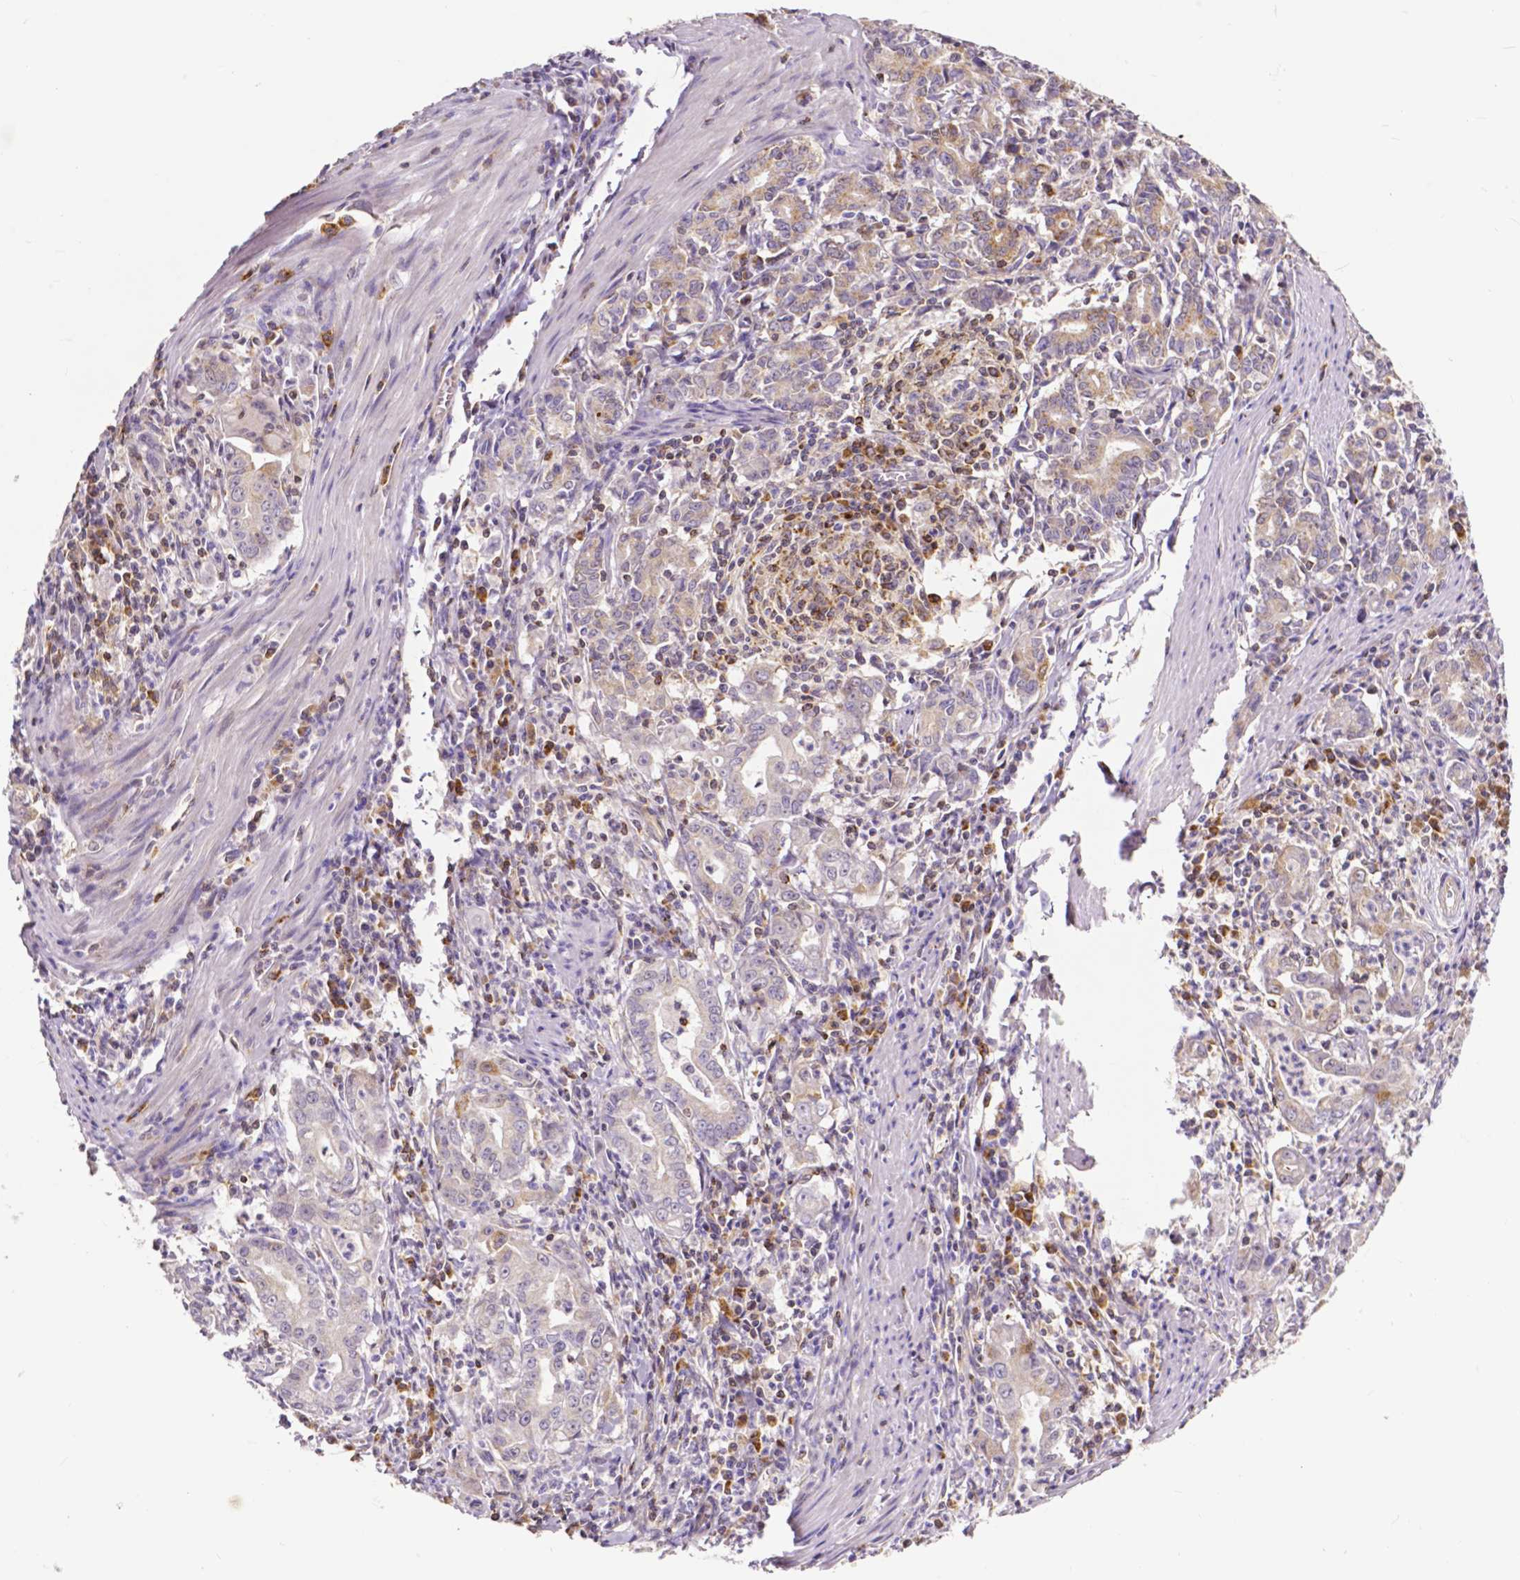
{"staining": {"intensity": "weak", "quantity": "25%-75%", "location": "cytoplasmic/membranous"}, "tissue": "stomach cancer", "cell_type": "Tumor cells", "image_type": "cancer", "snomed": [{"axis": "morphology", "description": "Adenocarcinoma, NOS"}, {"axis": "topography", "description": "Stomach, upper"}], "caption": "Immunohistochemical staining of stomach adenocarcinoma demonstrates low levels of weak cytoplasmic/membranous protein positivity in about 25%-75% of tumor cells.", "gene": "MCL1", "patient": {"sex": "female", "age": 79}}